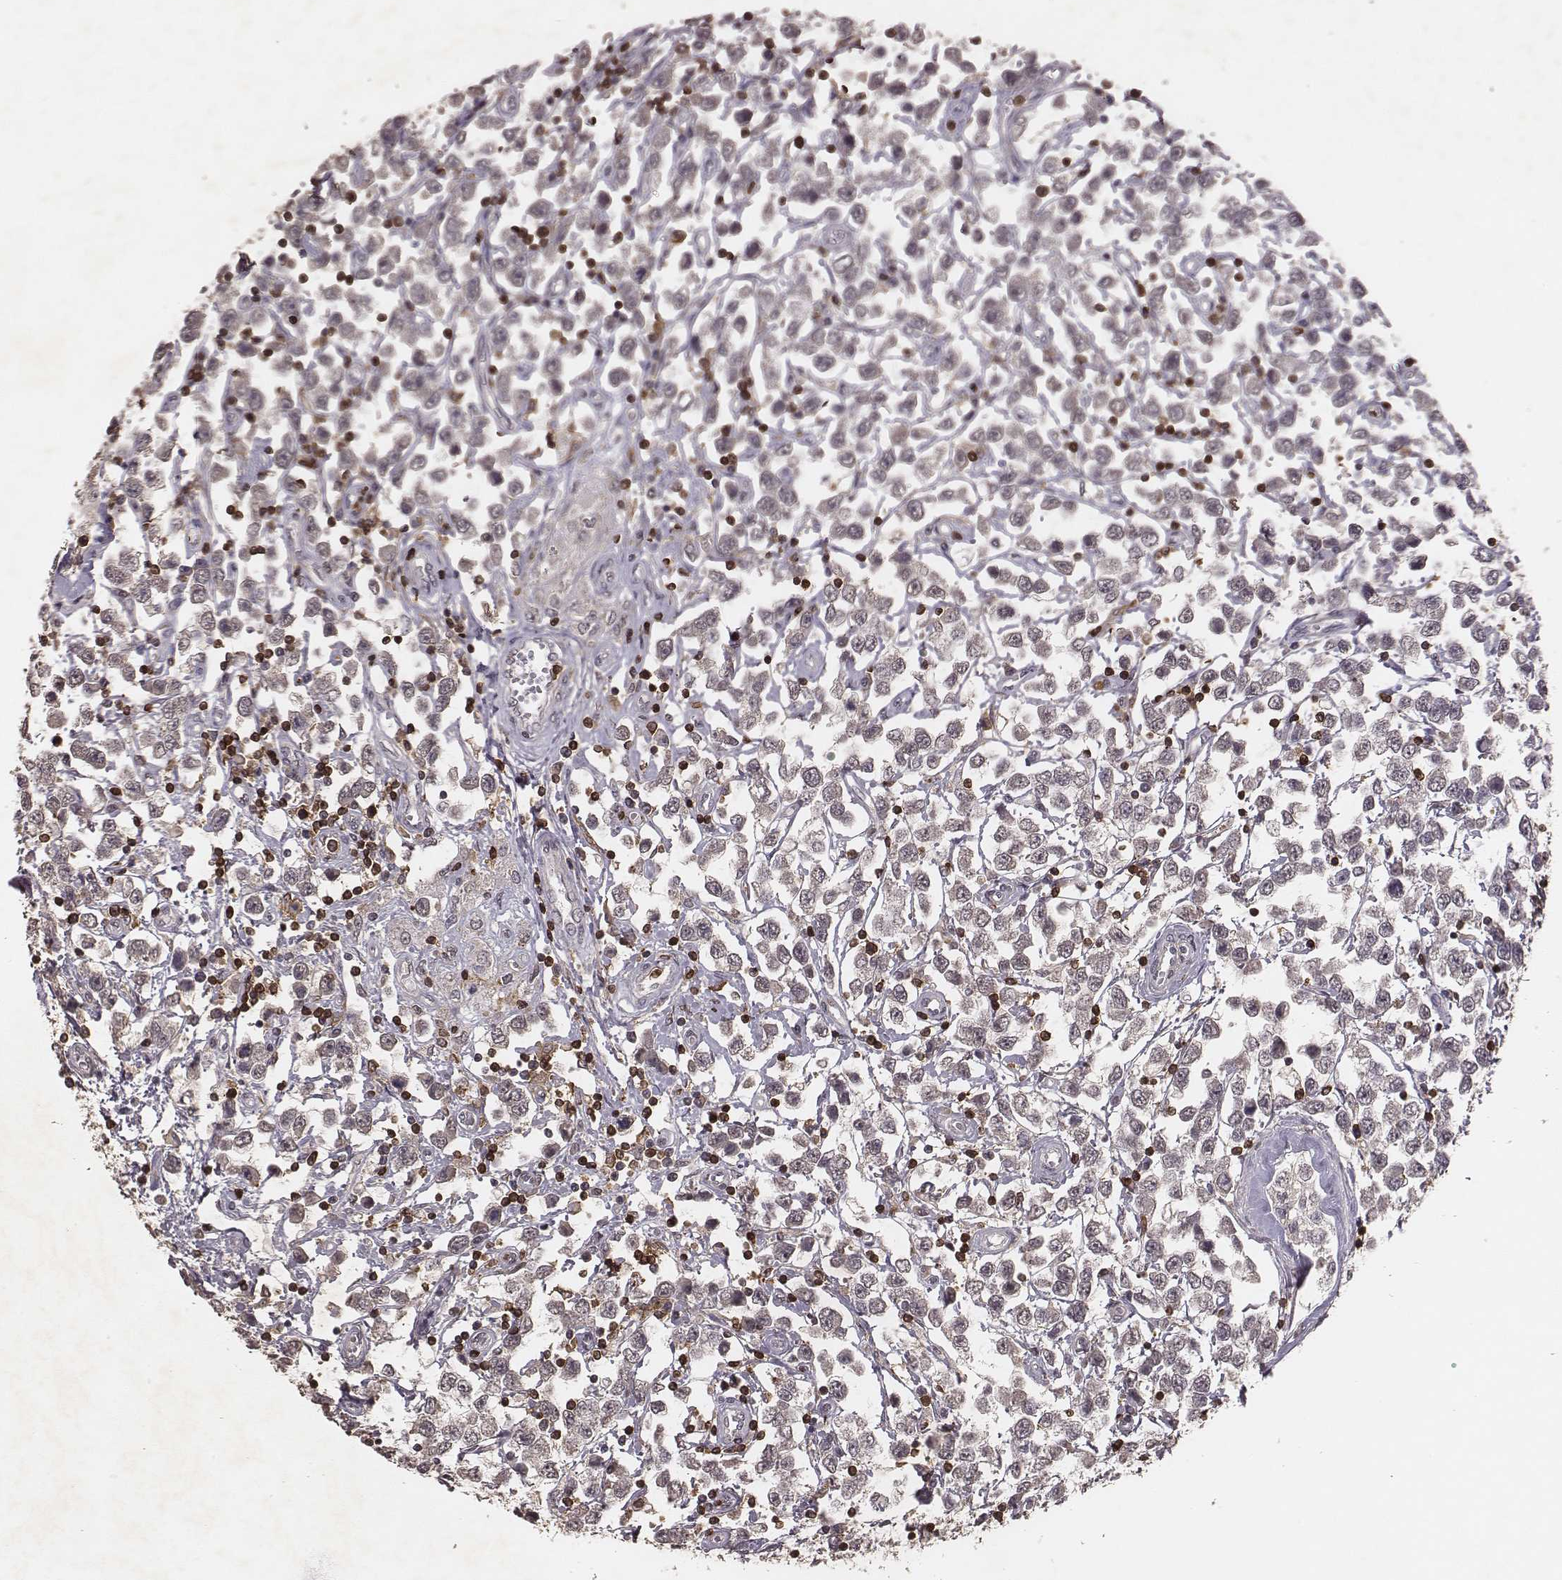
{"staining": {"intensity": "negative", "quantity": "none", "location": "none"}, "tissue": "testis cancer", "cell_type": "Tumor cells", "image_type": "cancer", "snomed": [{"axis": "morphology", "description": "Seminoma, NOS"}, {"axis": "topography", "description": "Testis"}], "caption": "A histopathology image of human seminoma (testis) is negative for staining in tumor cells. The staining was performed using DAB to visualize the protein expression in brown, while the nuclei were stained in blue with hematoxylin (Magnification: 20x).", "gene": "PILRA", "patient": {"sex": "male", "age": 34}}